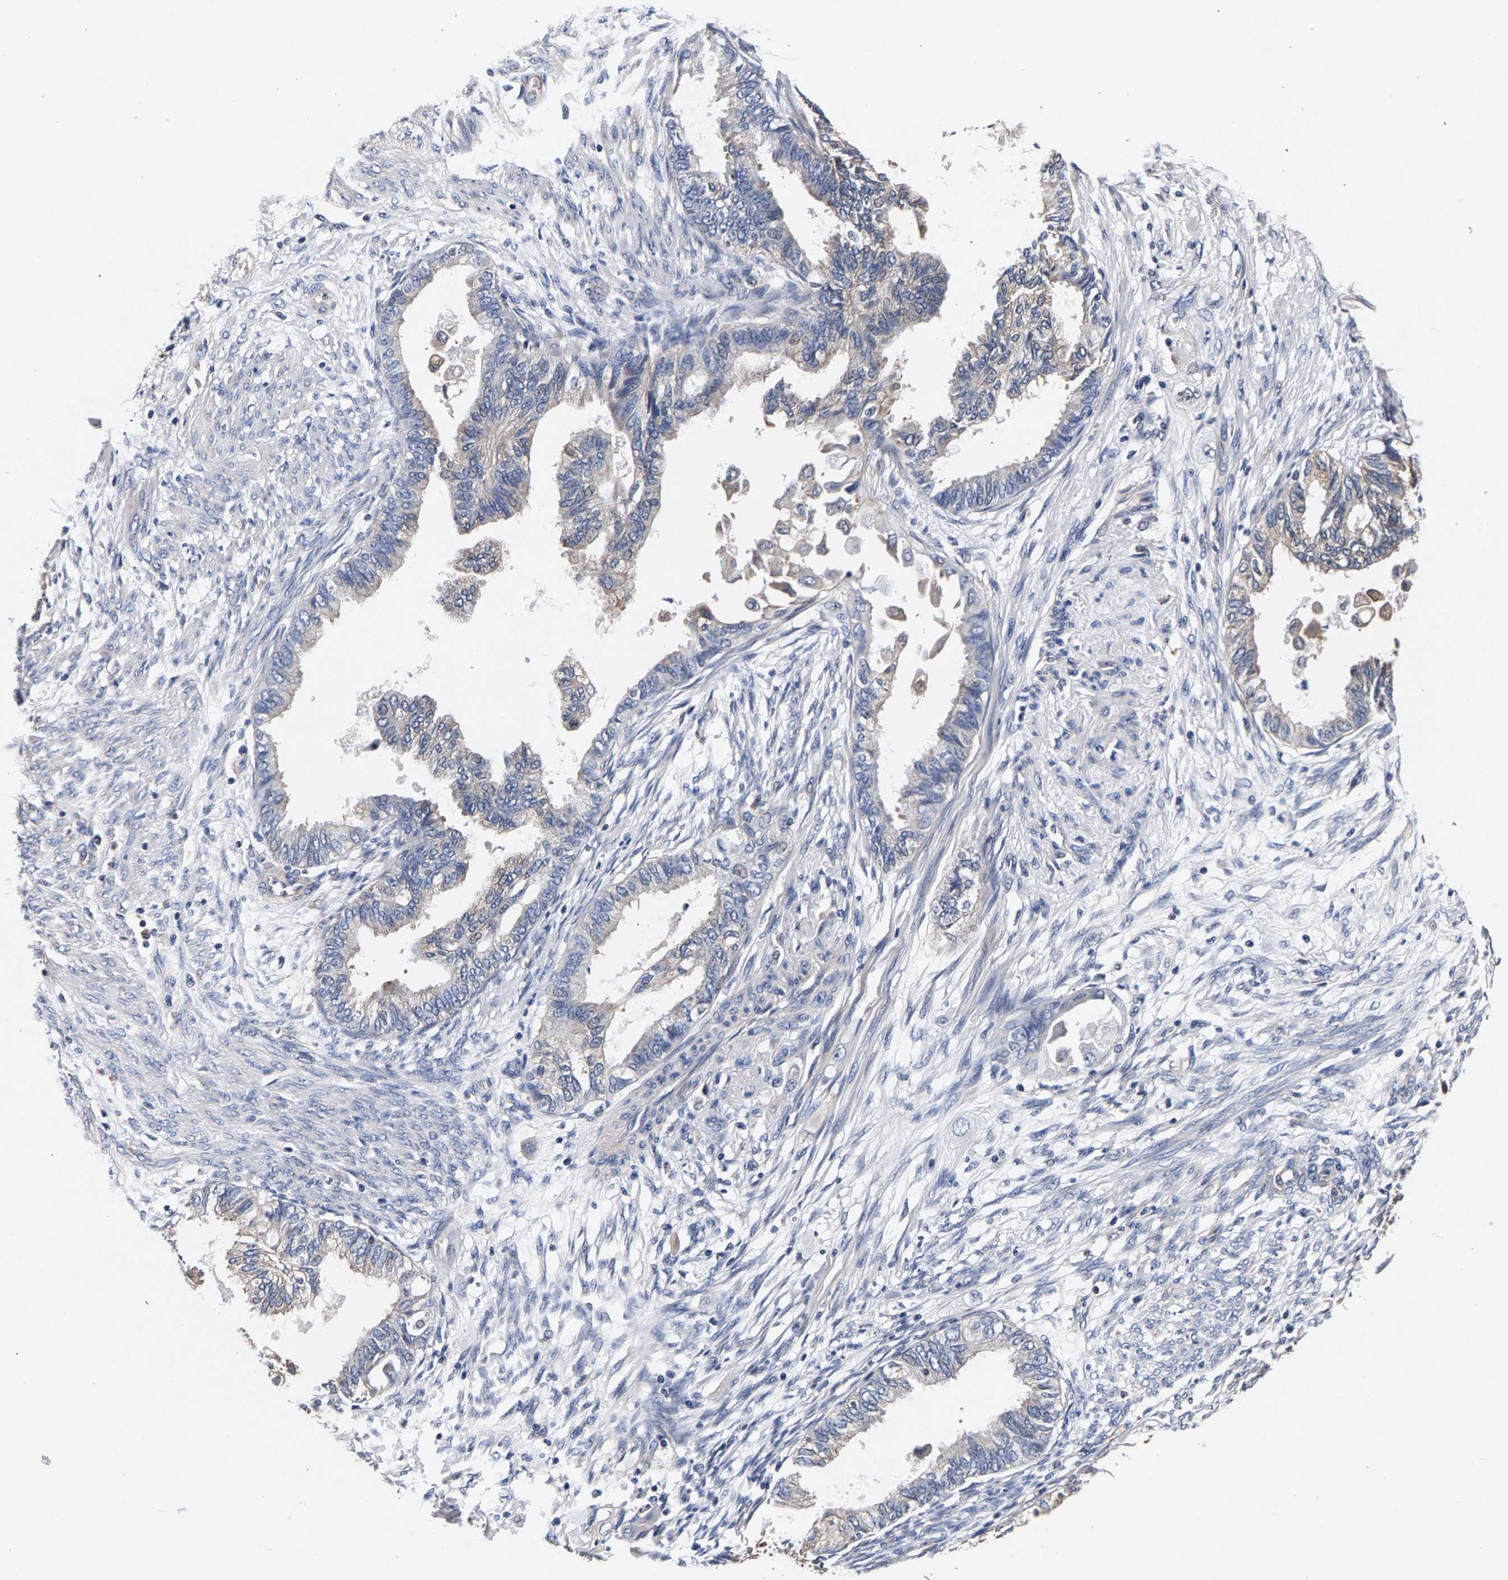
{"staining": {"intensity": "negative", "quantity": "none", "location": "none"}, "tissue": "cervical cancer", "cell_type": "Tumor cells", "image_type": "cancer", "snomed": [{"axis": "morphology", "description": "Normal tissue, NOS"}, {"axis": "morphology", "description": "Adenocarcinoma, NOS"}, {"axis": "topography", "description": "Cervix"}, {"axis": "topography", "description": "Endometrium"}], "caption": "Photomicrograph shows no protein positivity in tumor cells of cervical adenocarcinoma tissue.", "gene": "MARCHF7", "patient": {"sex": "female", "age": 86}}